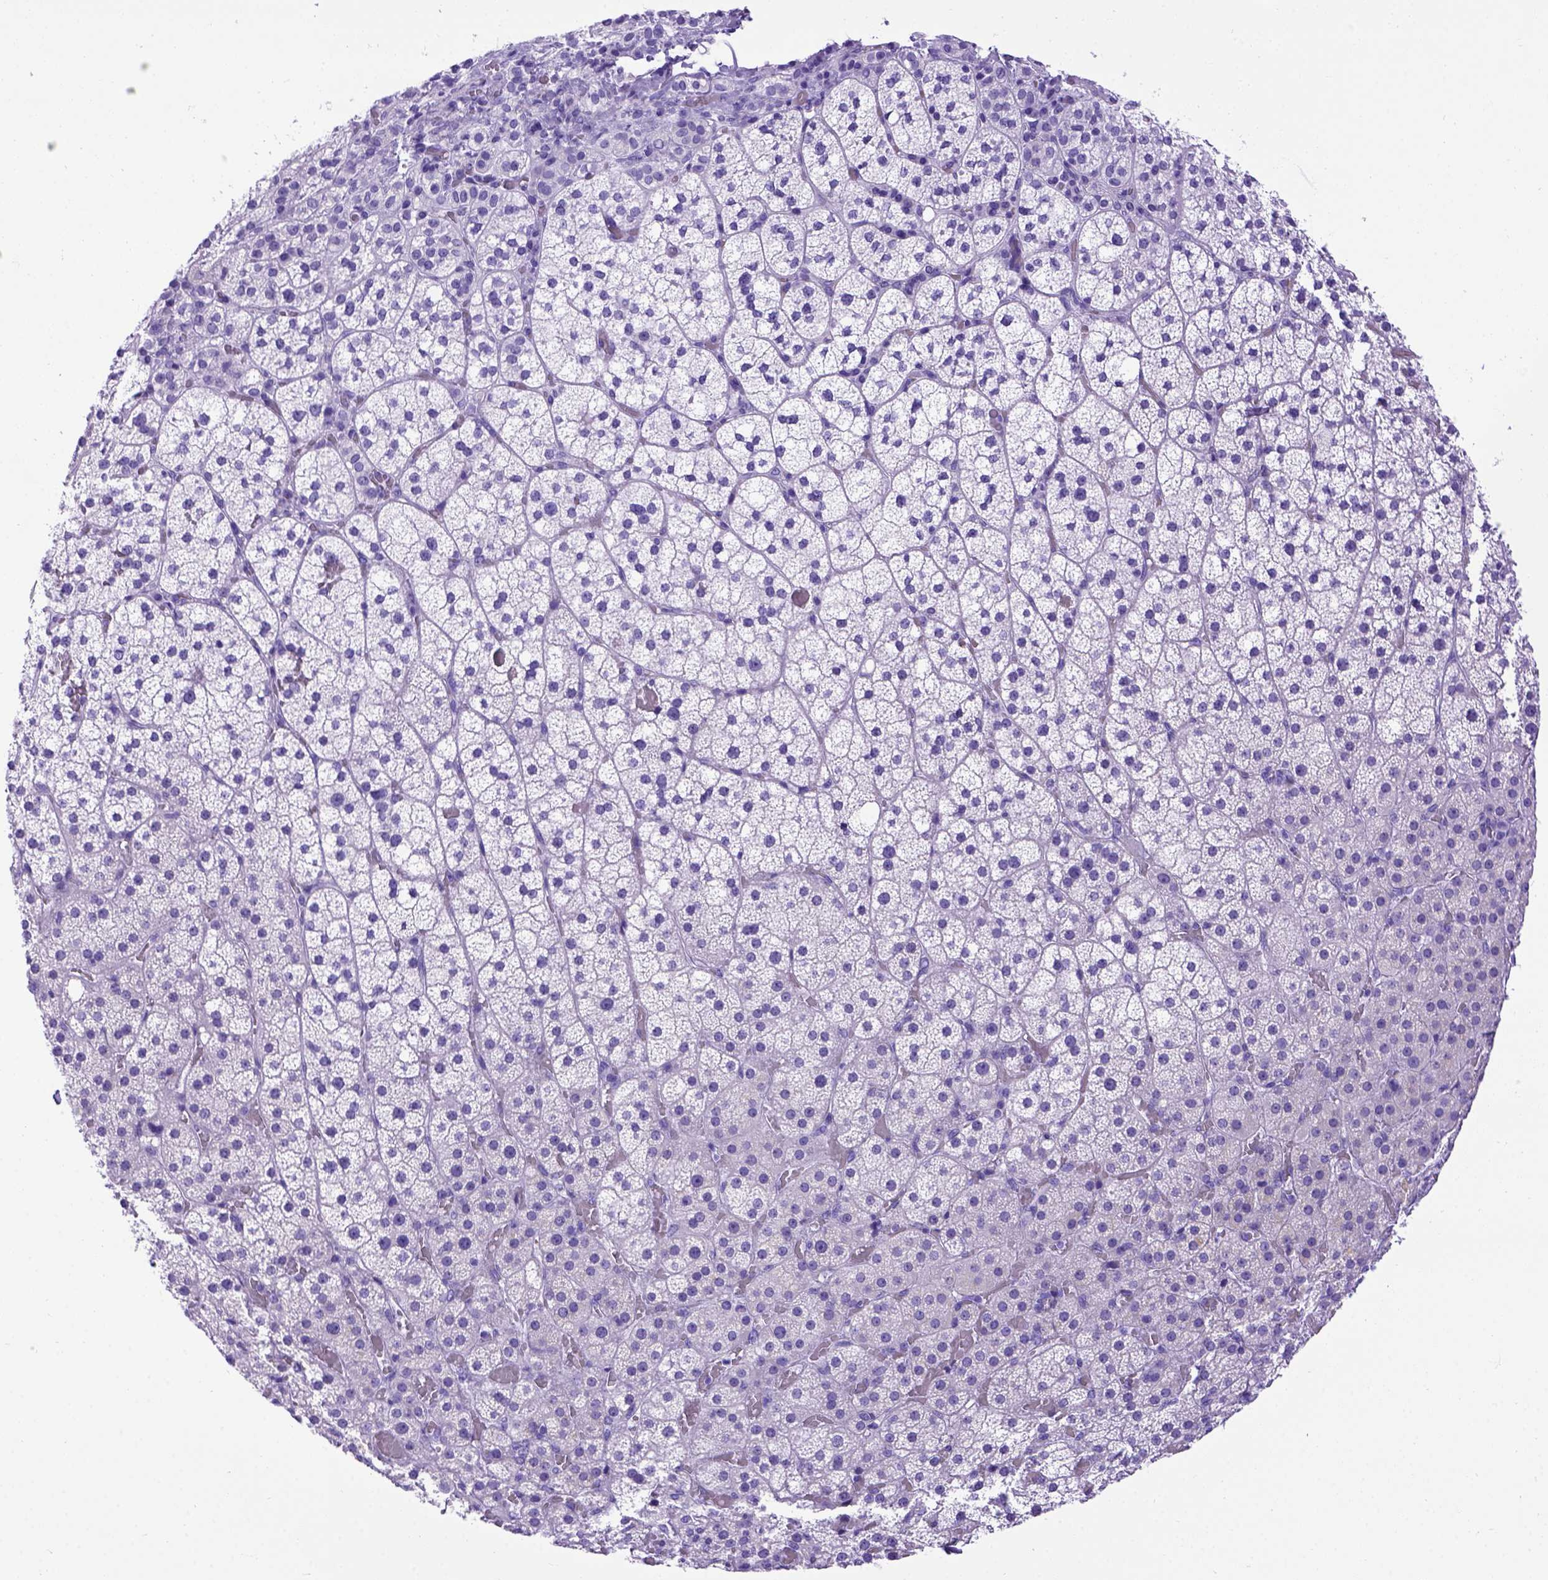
{"staining": {"intensity": "negative", "quantity": "none", "location": "none"}, "tissue": "adrenal gland", "cell_type": "Glandular cells", "image_type": "normal", "snomed": [{"axis": "morphology", "description": "Normal tissue, NOS"}, {"axis": "topography", "description": "Adrenal gland"}], "caption": "A histopathology image of adrenal gland stained for a protein exhibits no brown staining in glandular cells. Brightfield microscopy of immunohistochemistry (IHC) stained with DAB (3,3'-diaminobenzidine) (brown) and hematoxylin (blue), captured at high magnification.", "gene": "MEOX2", "patient": {"sex": "male", "age": 53}}